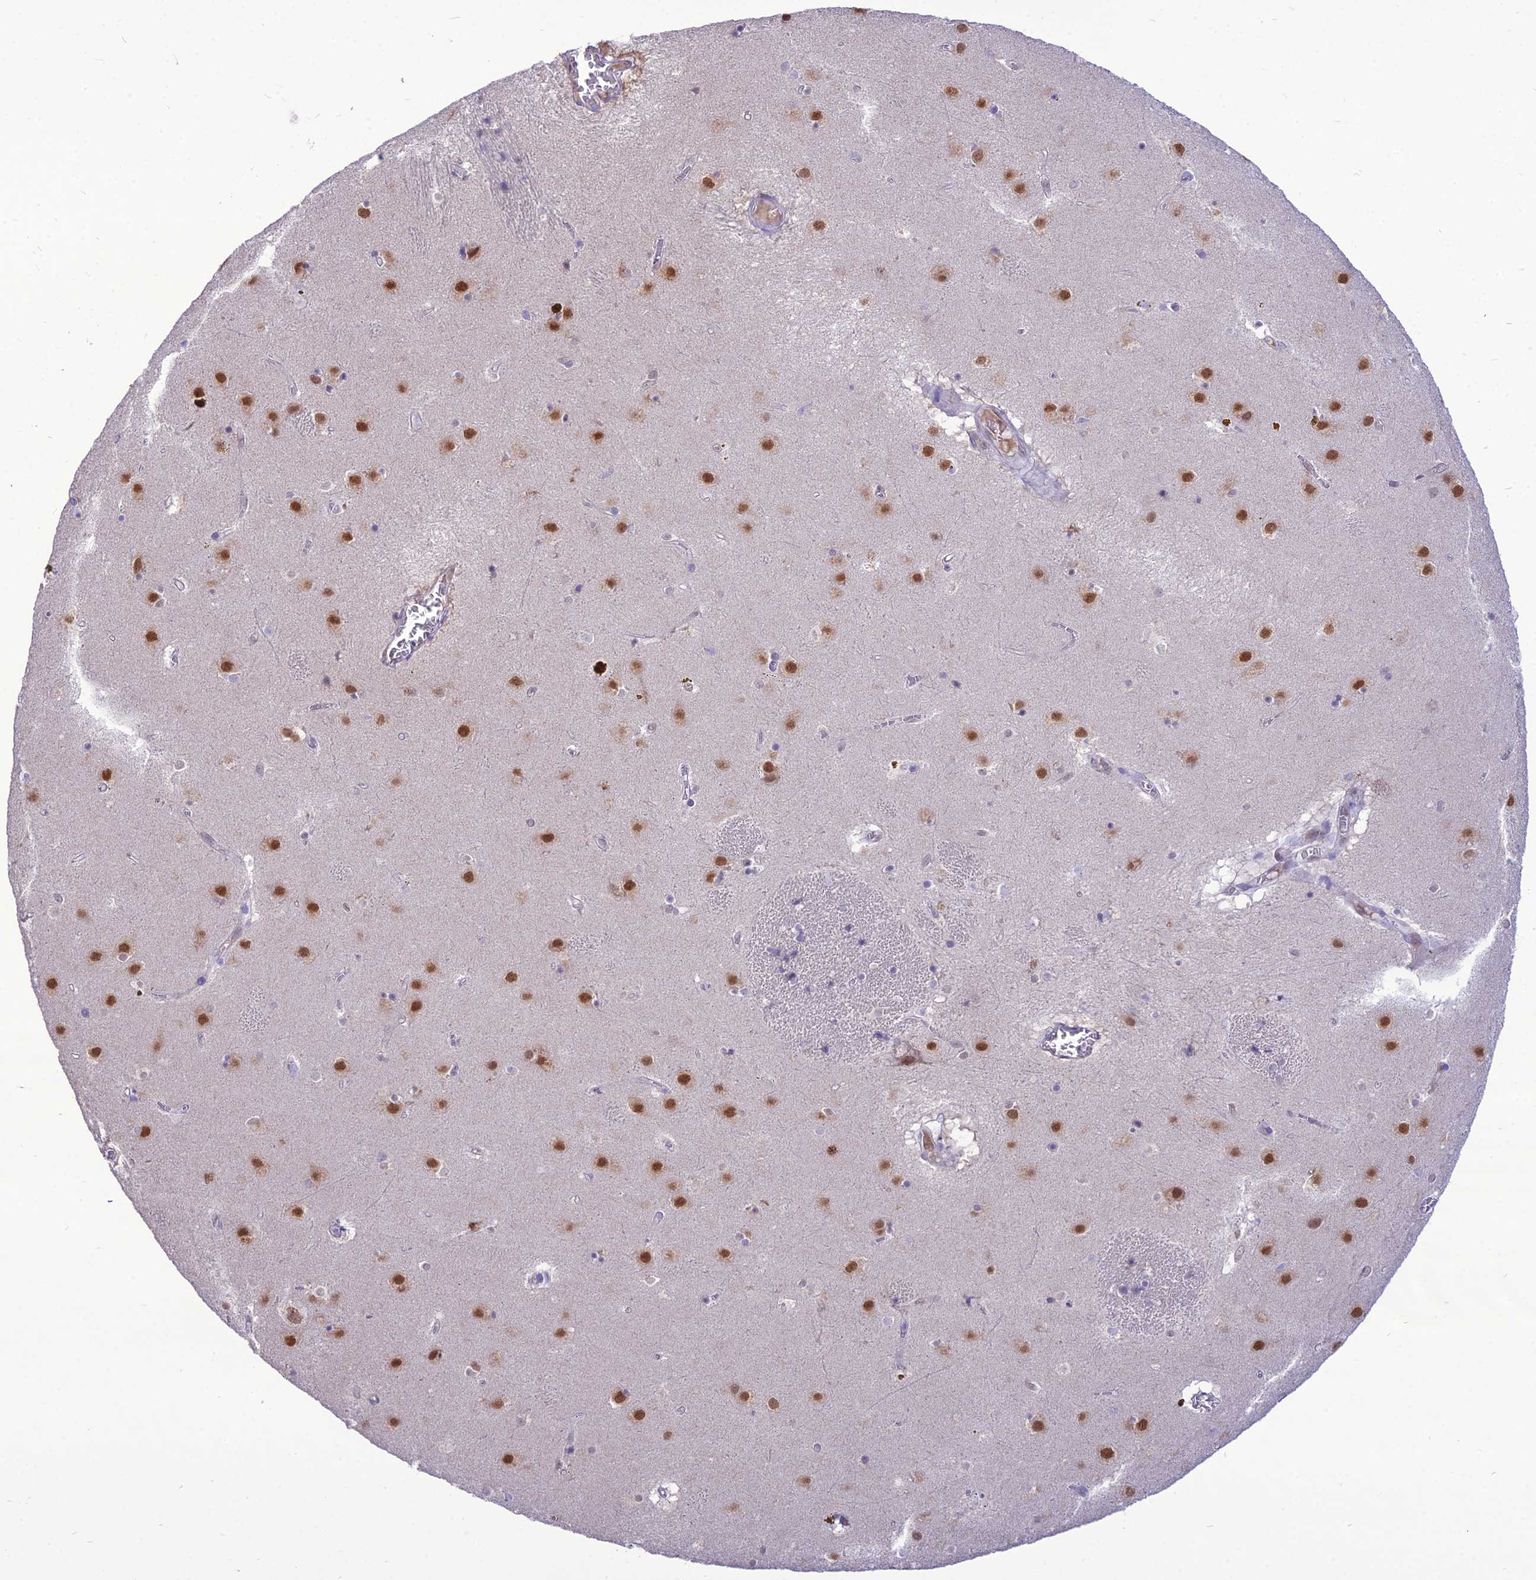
{"staining": {"intensity": "moderate", "quantity": "<25%", "location": "nuclear"}, "tissue": "caudate", "cell_type": "Glial cells", "image_type": "normal", "snomed": [{"axis": "morphology", "description": "Normal tissue, NOS"}, {"axis": "topography", "description": "Lateral ventricle wall"}], "caption": "Immunohistochemical staining of unremarkable caudate displays <25% levels of moderate nuclear protein positivity in approximately <25% of glial cells.", "gene": "NOVA2", "patient": {"sex": "male", "age": 70}}